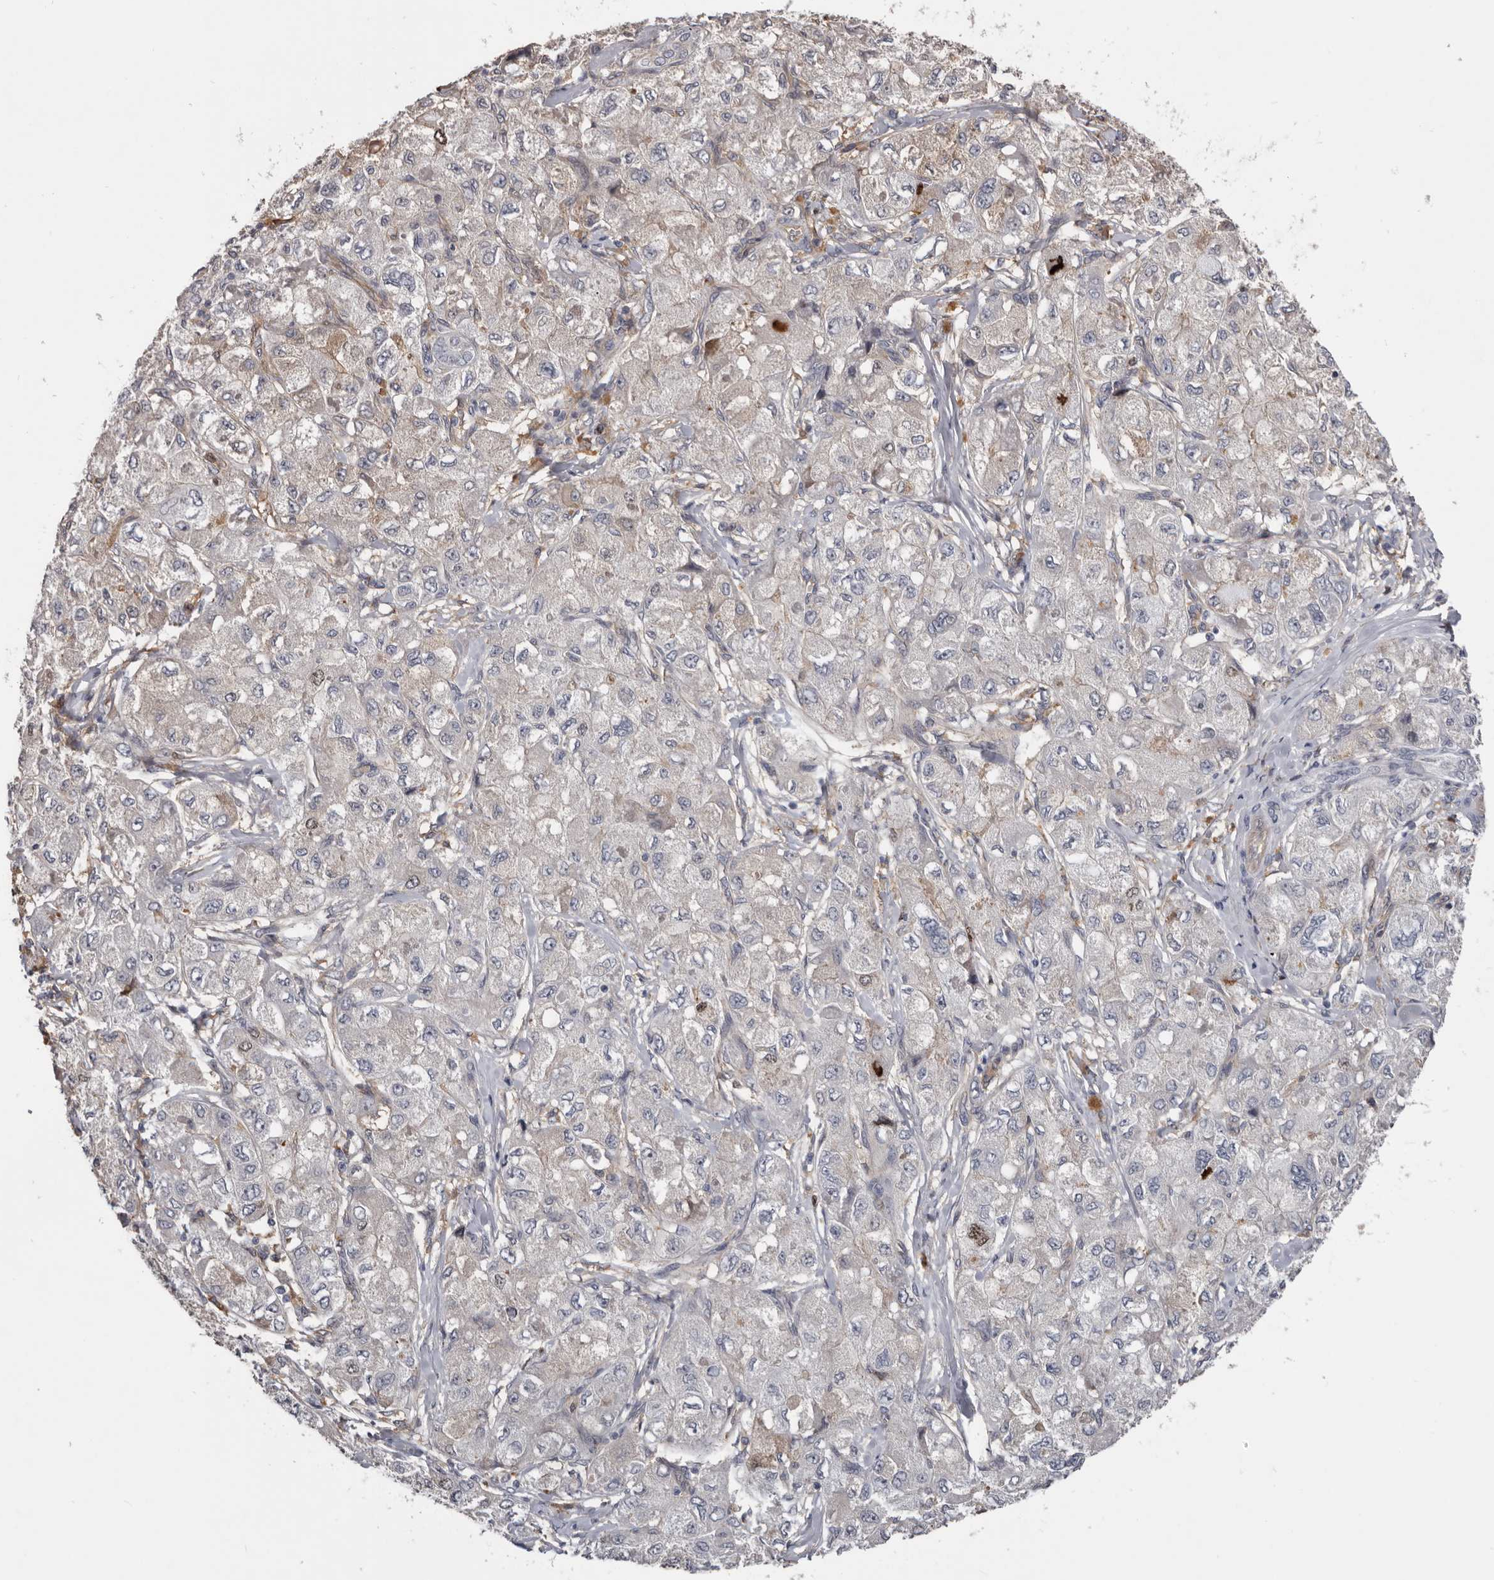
{"staining": {"intensity": "weak", "quantity": "<25%", "location": "cytoplasmic/membranous"}, "tissue": "liver cancer", "cell_type": "Tumor cells", "image_type": "cancer", "snomed": [{"axis": "morphology", "description": "Carcinoma, Hepatocellular, NOS"}, {"axis": "topography", "description": "Liver"}], "caption": "The photomicrograph reveals no staining of tumor cells in liver cancer (hepatocellular carcinoma).", "gene": "CDCA8", "patient": {"sex": "male", "age": 80}}